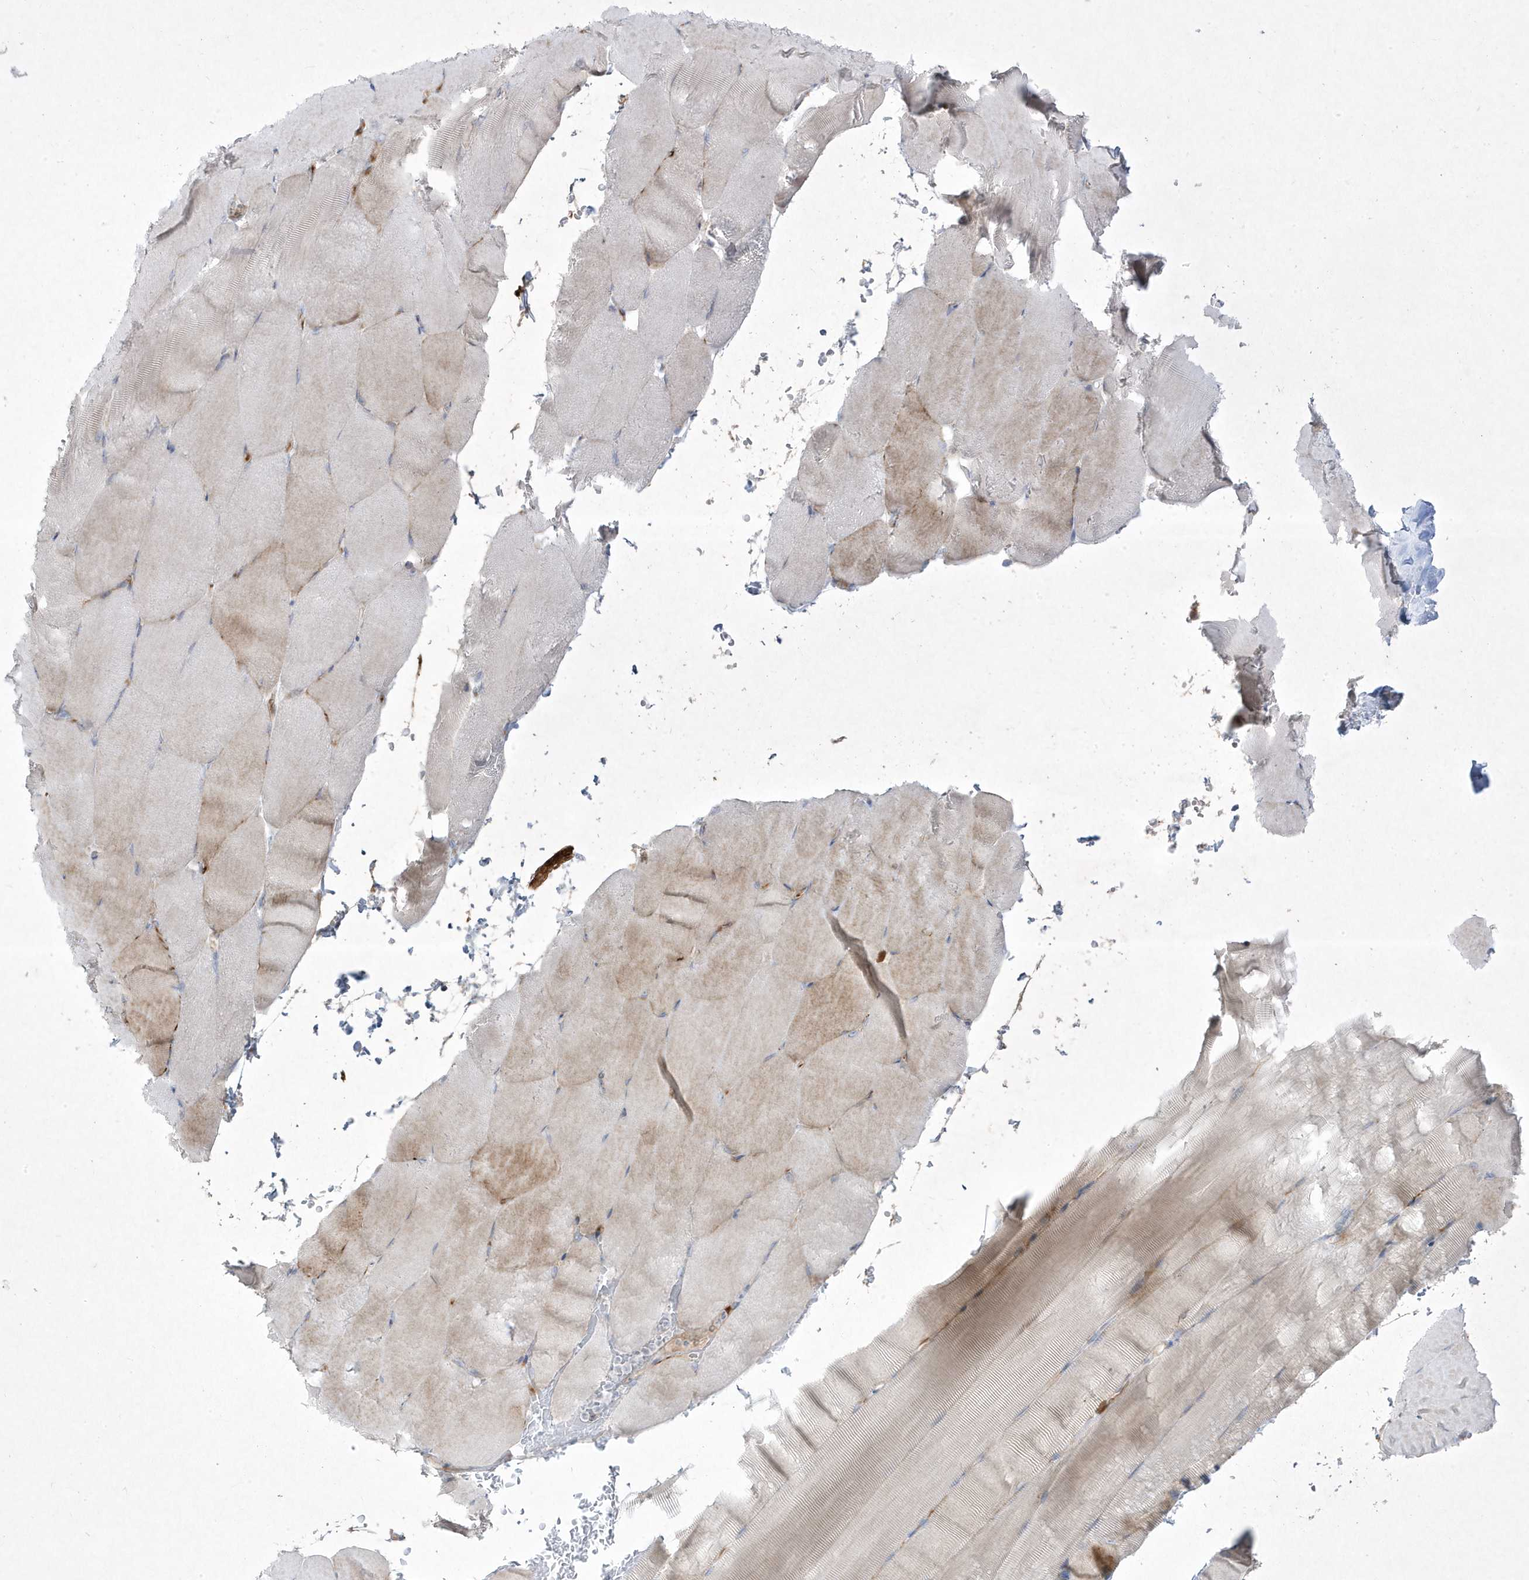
{"staining": {"intensity": "moderate", "quantity": "<25%", "location": "cytoplasmic/membranous"}, "tissue": "skeletal muscle", "cell_type": "Myocytes", "image_type": "normal", "snomed": [{"axis": "morphology", "description": "Normal tissue, NOS"}, {"axis": "topography", "description": "Skeletal muscle"}, {"axis": "topography", "description": "Parathyroid gland"}], "caption": "The histopathology image shows staining of benign skeletal muscle, revealing moderate cytoplasmic/membranous protein positivity (brown color) within myocytes.", "gene": "ADAMTSL3", "patient": {"sex": "female", "age": 37}}